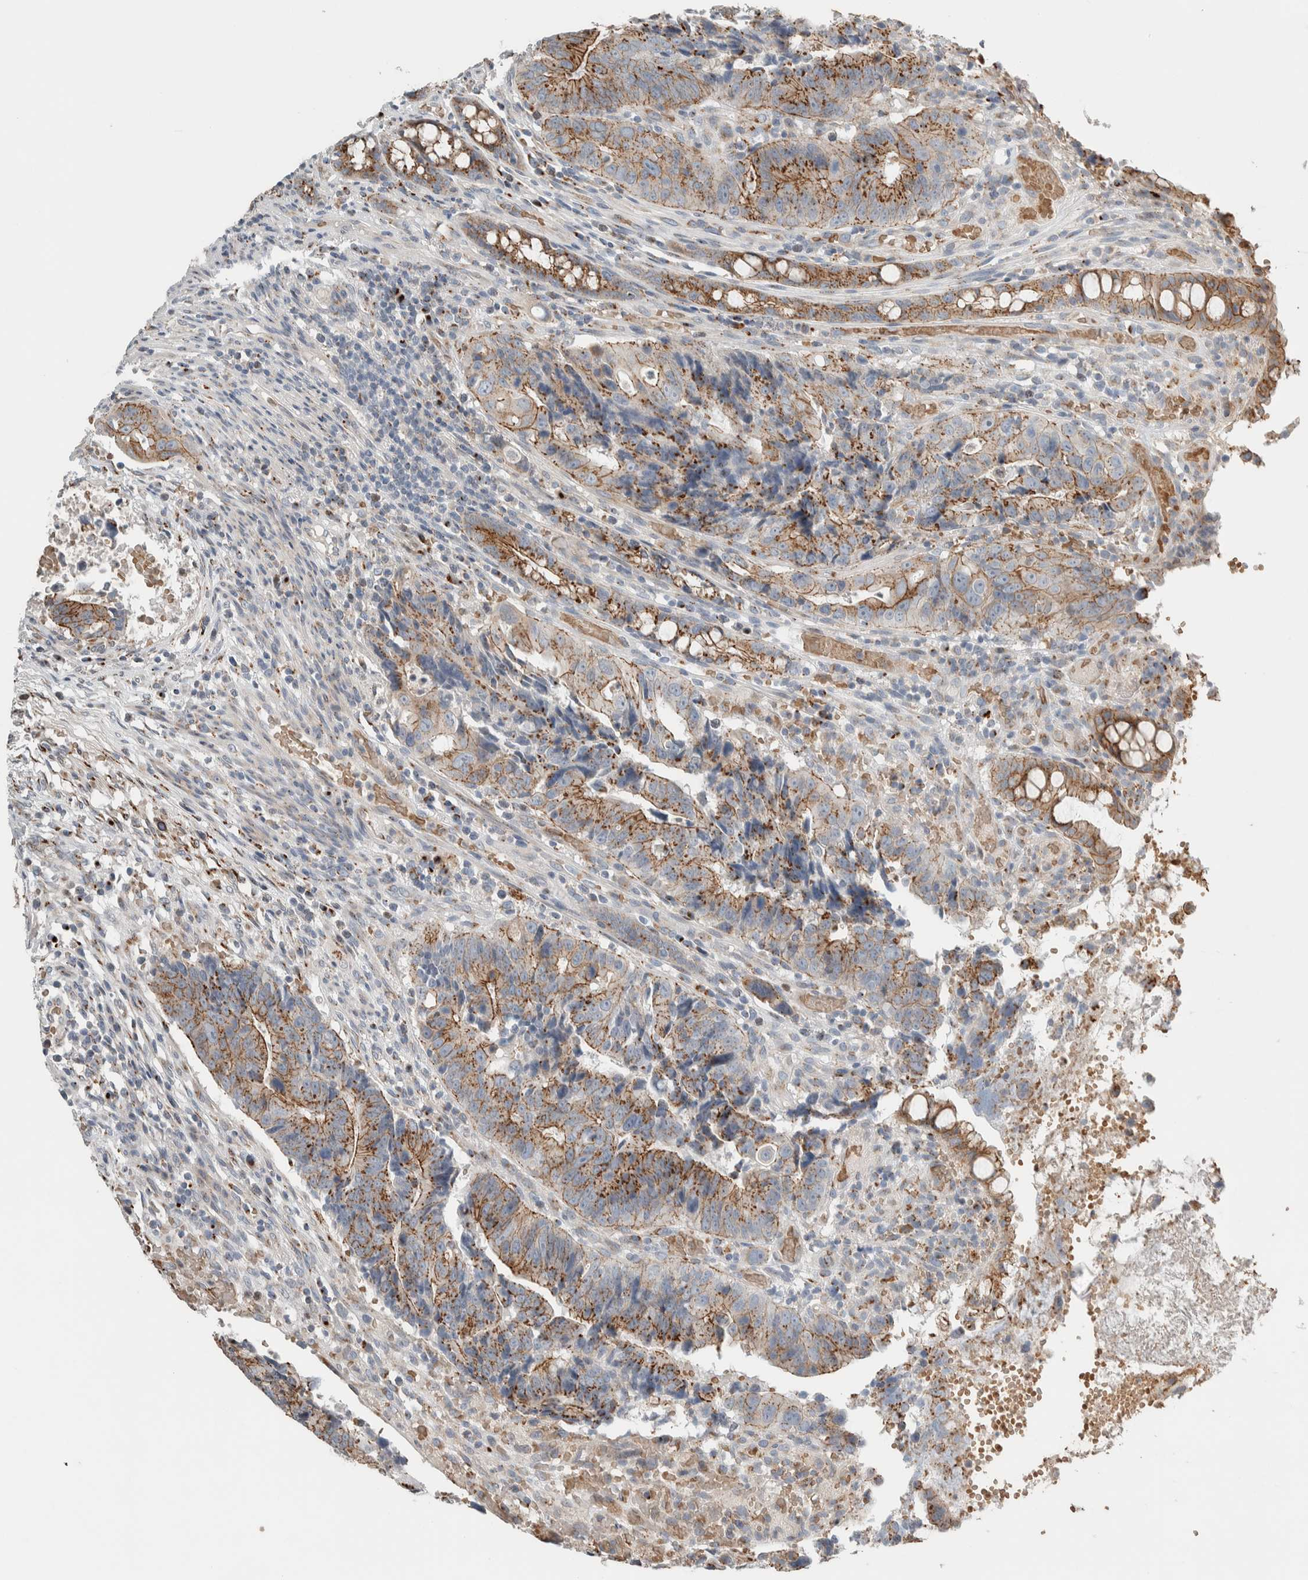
{"staining": {"intensity": "moderate", "quantity": ">75%", "location": "cytoplasmic/membranous"}, "tissue": "colorectal cancer", "cell_type": "Tumor cells", "image_type": "cancer", "snomed": [{"axis": "morphology", "description": "Adenocarcinoma, NOS"}, {"axis": "topography", "description": "Colon"}], "caption": "This is a histology image of immunohistochemistry (IHC) staining of adenocarcinoma (colorectal), which shows moderate staining in the cytoplasmic/membranous of tumor cells.", "gene": "SLC38A10", "patient": {"sex": "female", "age": 57}}